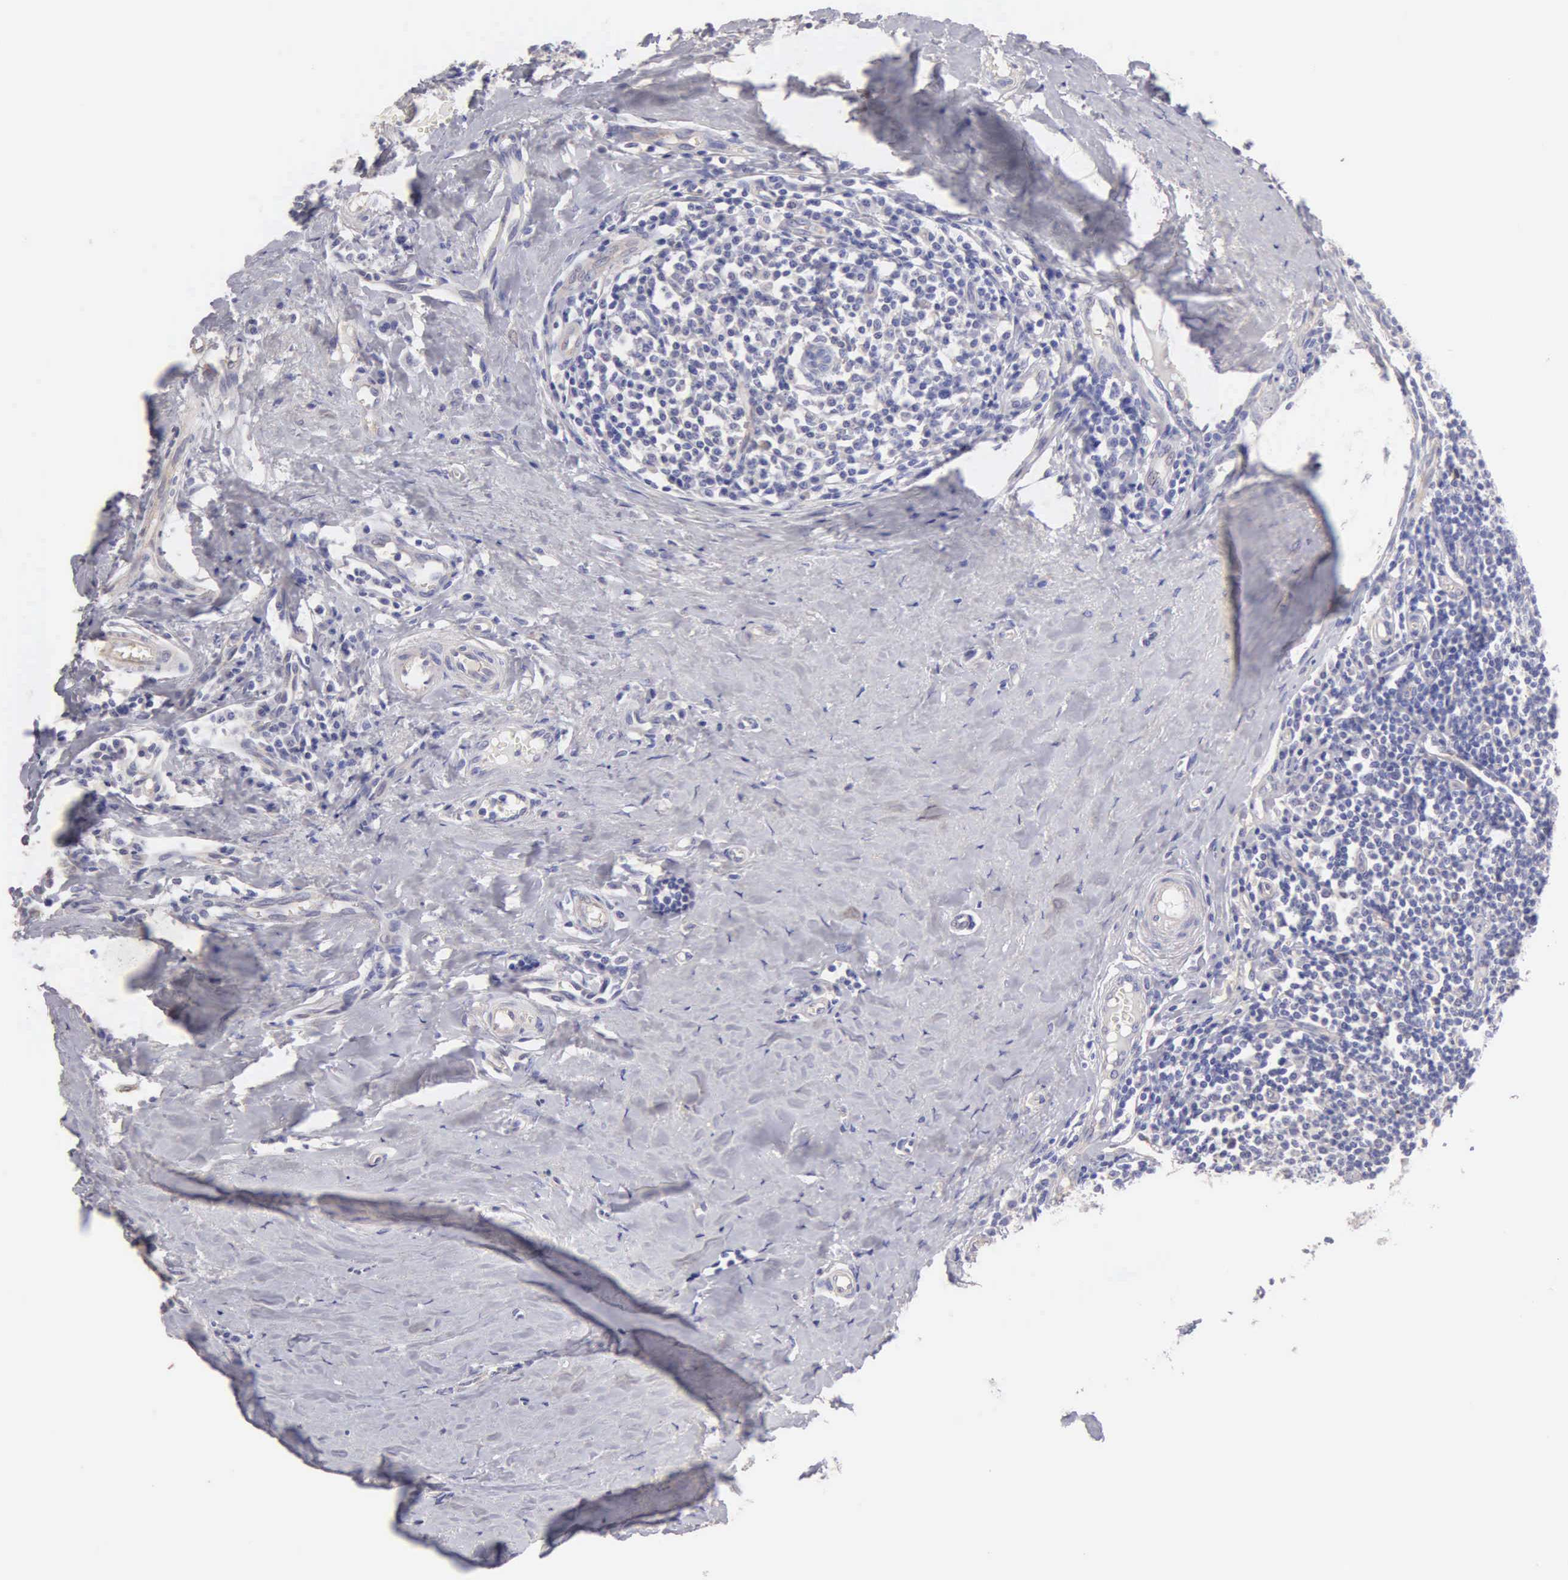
{"staining": {"intensity": "negative", "quantity": "none", "location": "none"}, "tissue": "tonsil", "cell_type": "Germinal center cells", "image_type": "normal", "snomed": [{"axis": "morphology", "description": "Normal tissue, NOS"}, {"axis": "topography", "description": "Tonsil"}], "caption": "Immunohistochemistry micrograph of unremarkable tonsil stained for a protein (brown), which shows no staining in germinal center cells.", "gene": "APP", "patient": {"sex": "female", "age": 41}}